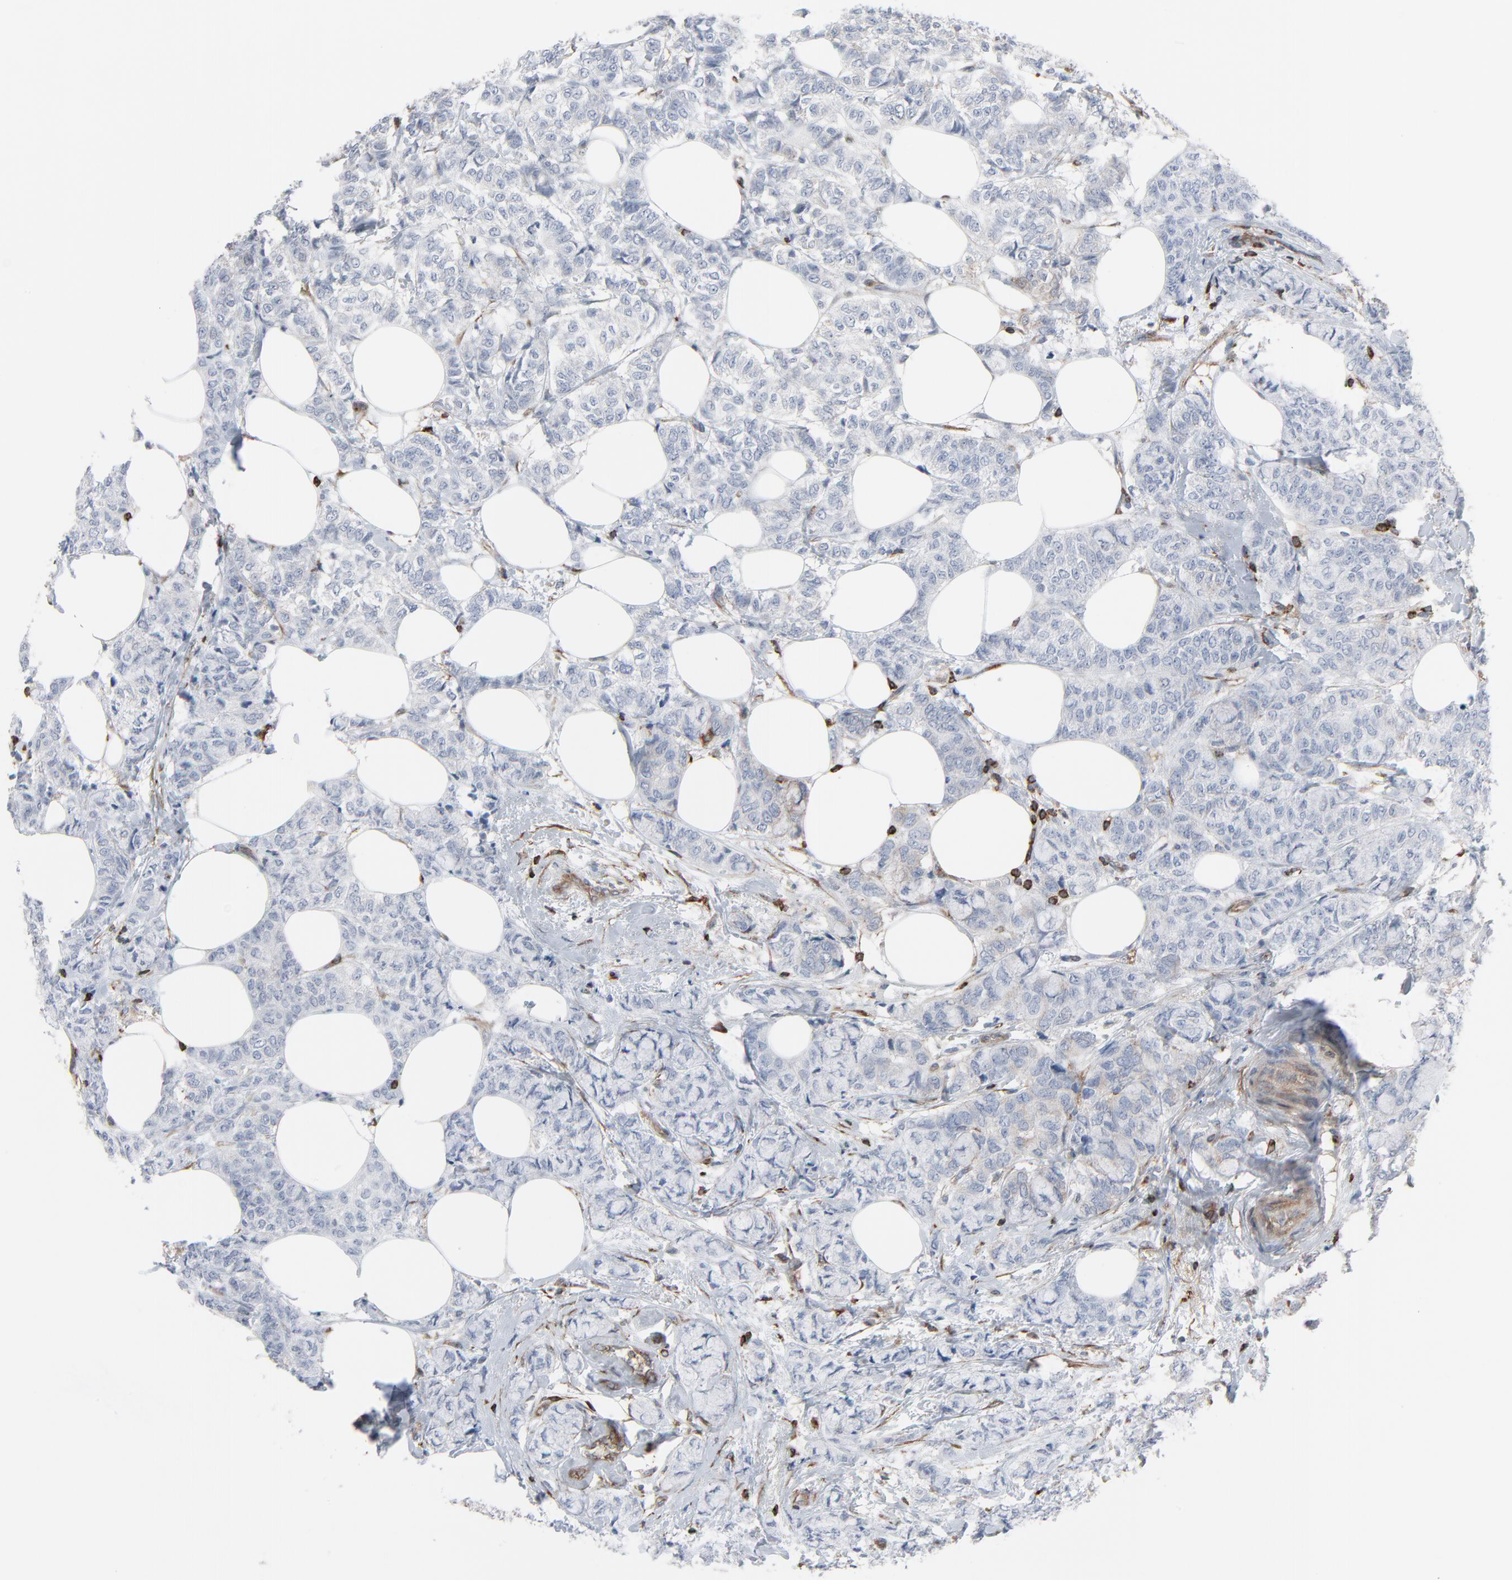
{"staining": {"intensity": "weak", "quantity": "<25%", "location": "cytoplasmic/membranous"}, "tissue": "breast cancer", "cell_type": "Tumor cells", "image_type": "cancer", "snomed": [{"axis": "morphology", "description": "Lobular carcinoma"}, {"axis": "topography", "description": "Breast"}], "caption": "Breast cancer (lobular carcinoma) stained for a protein using immunohistochemistry (IHC) shows no staining tumor cells.", "gene": "OPTN", "patient": {"sex": "female", "age": 60}}